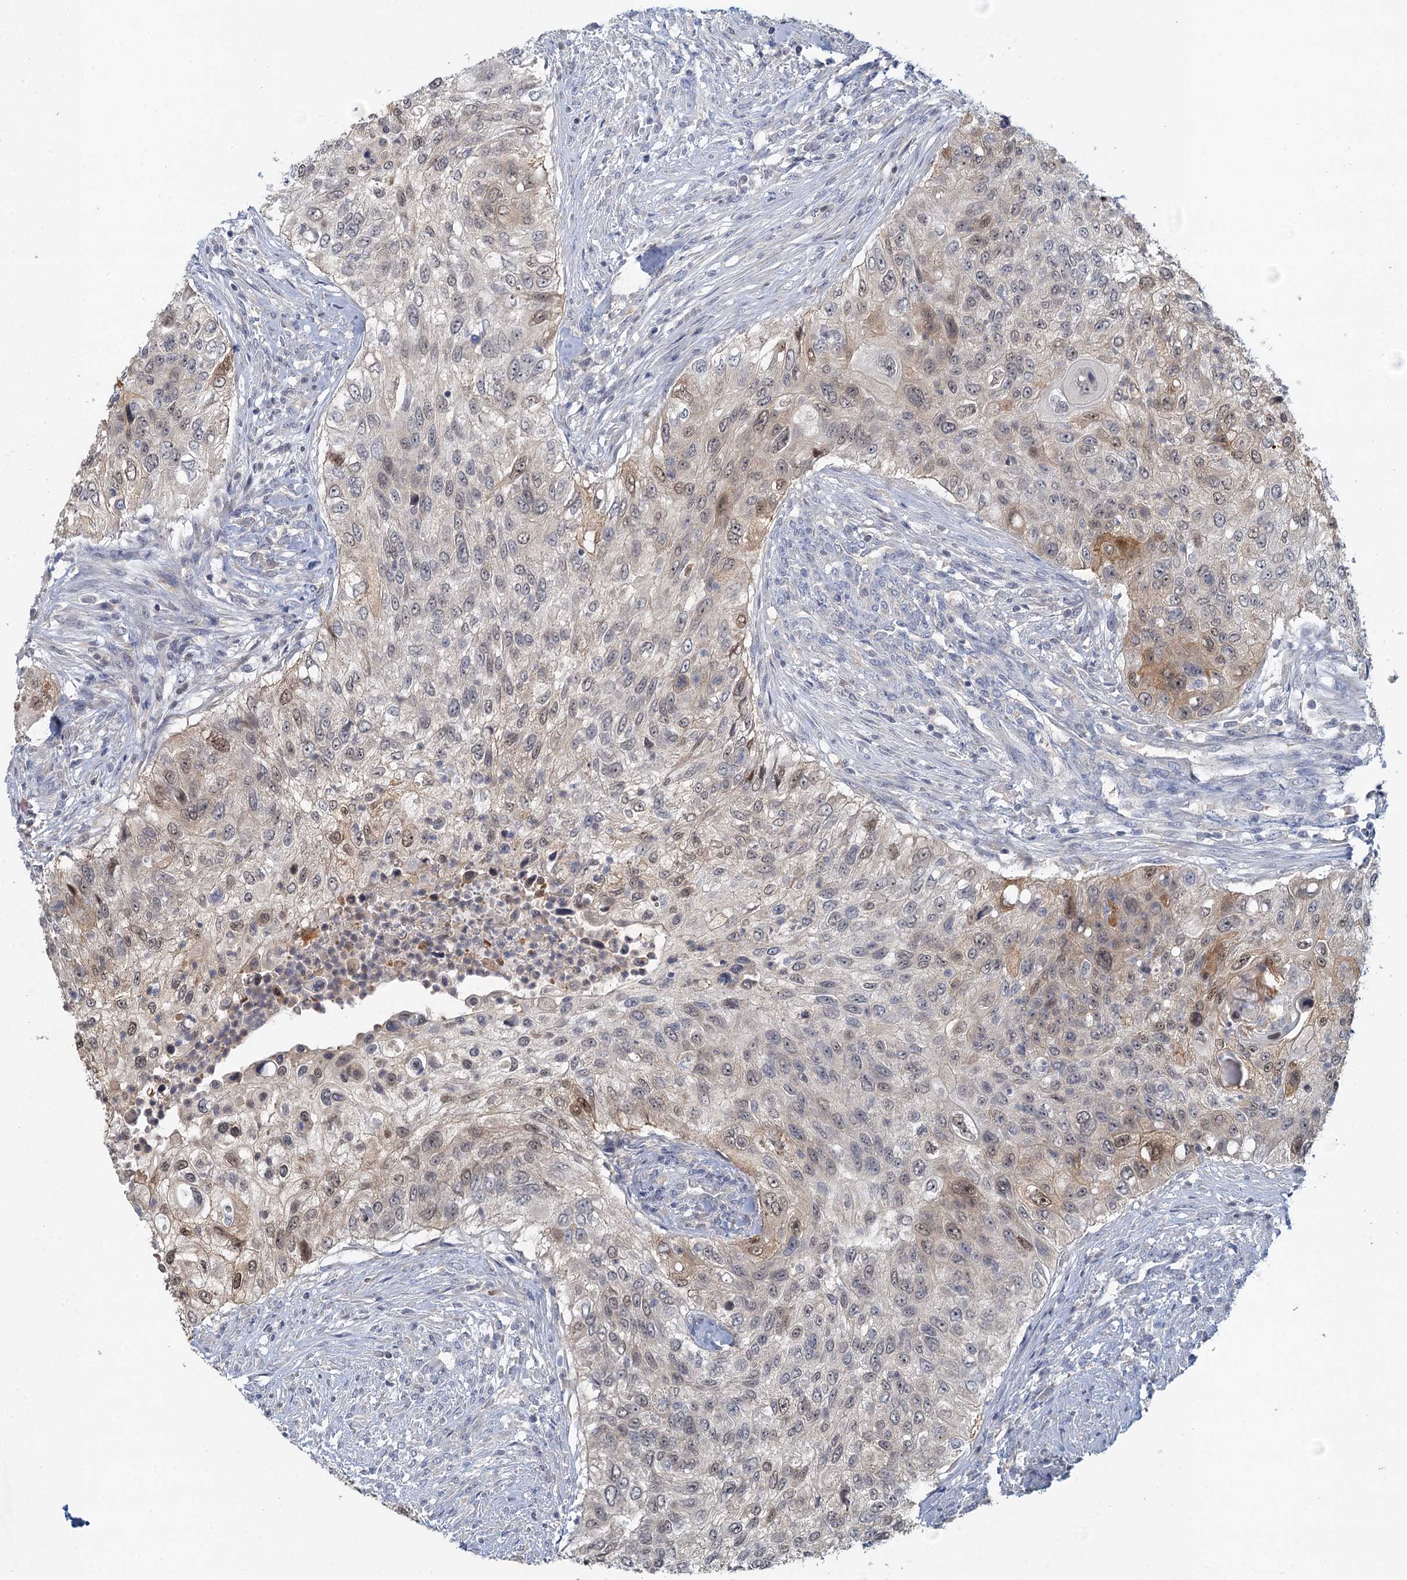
{"staining": {"intensity": "weak", "quantity": "25%-75%", "location": "cytoplasmic/membranous,nuclear"}, "tissue": "urothelial cancer", "cell_type": "Tumor cells", "image_type": "cancer", "snomed": [{"axis": "morphology", "description": "Urothelial carcinoma, High grade"}, {"axis": "topography", "description": "Urinary bladder"}], "caption": "Immunohistochemical staining of urothelial cancer exhibits weak cytoplasmic/membranous and nuclear protein staining in approximately 25%-75% of tumor cells.", "gene": "MYO7B", "patient": {"sex": "female", "age": 60}}